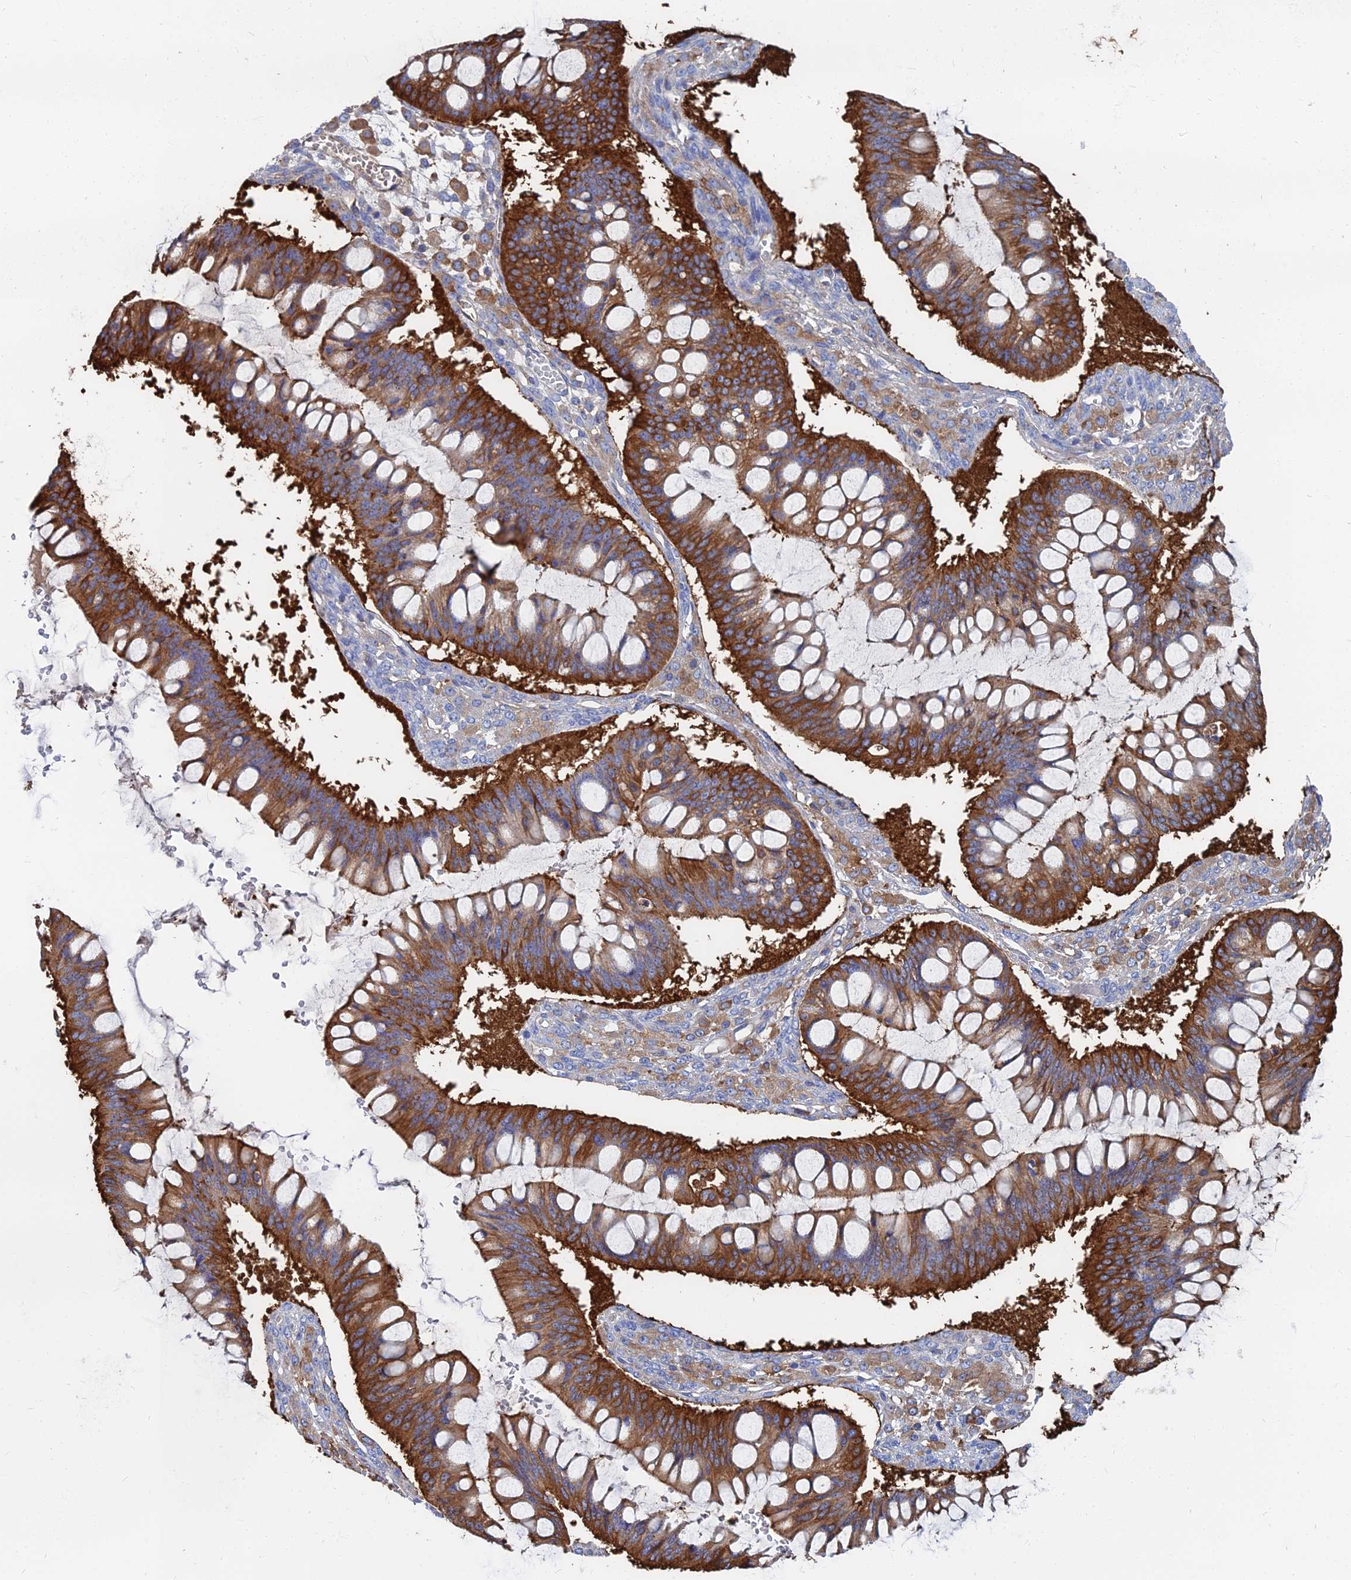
{"staining": {"intensity": "strong", "quantity": ">75%", "location": "cytoplasmic/membranous"}, "tissue": "ovarian cancer", "cell_type": "Tumor cells", "image_type": "cancer", "snomed": [{"axis": "morphology", "description": "Cystadenocarcinoma, mucinous, NOS"}, {"axis": "topography", "description": "Ovary"}], "caption": "A brown stain shows strong cytoplasmic/membranous staining of a protein in human mucinous cystadenocarcinoma (ovarian) tumor cells.", "gene": "GPR42", "patient": {"sex": "female", "age": 73}}